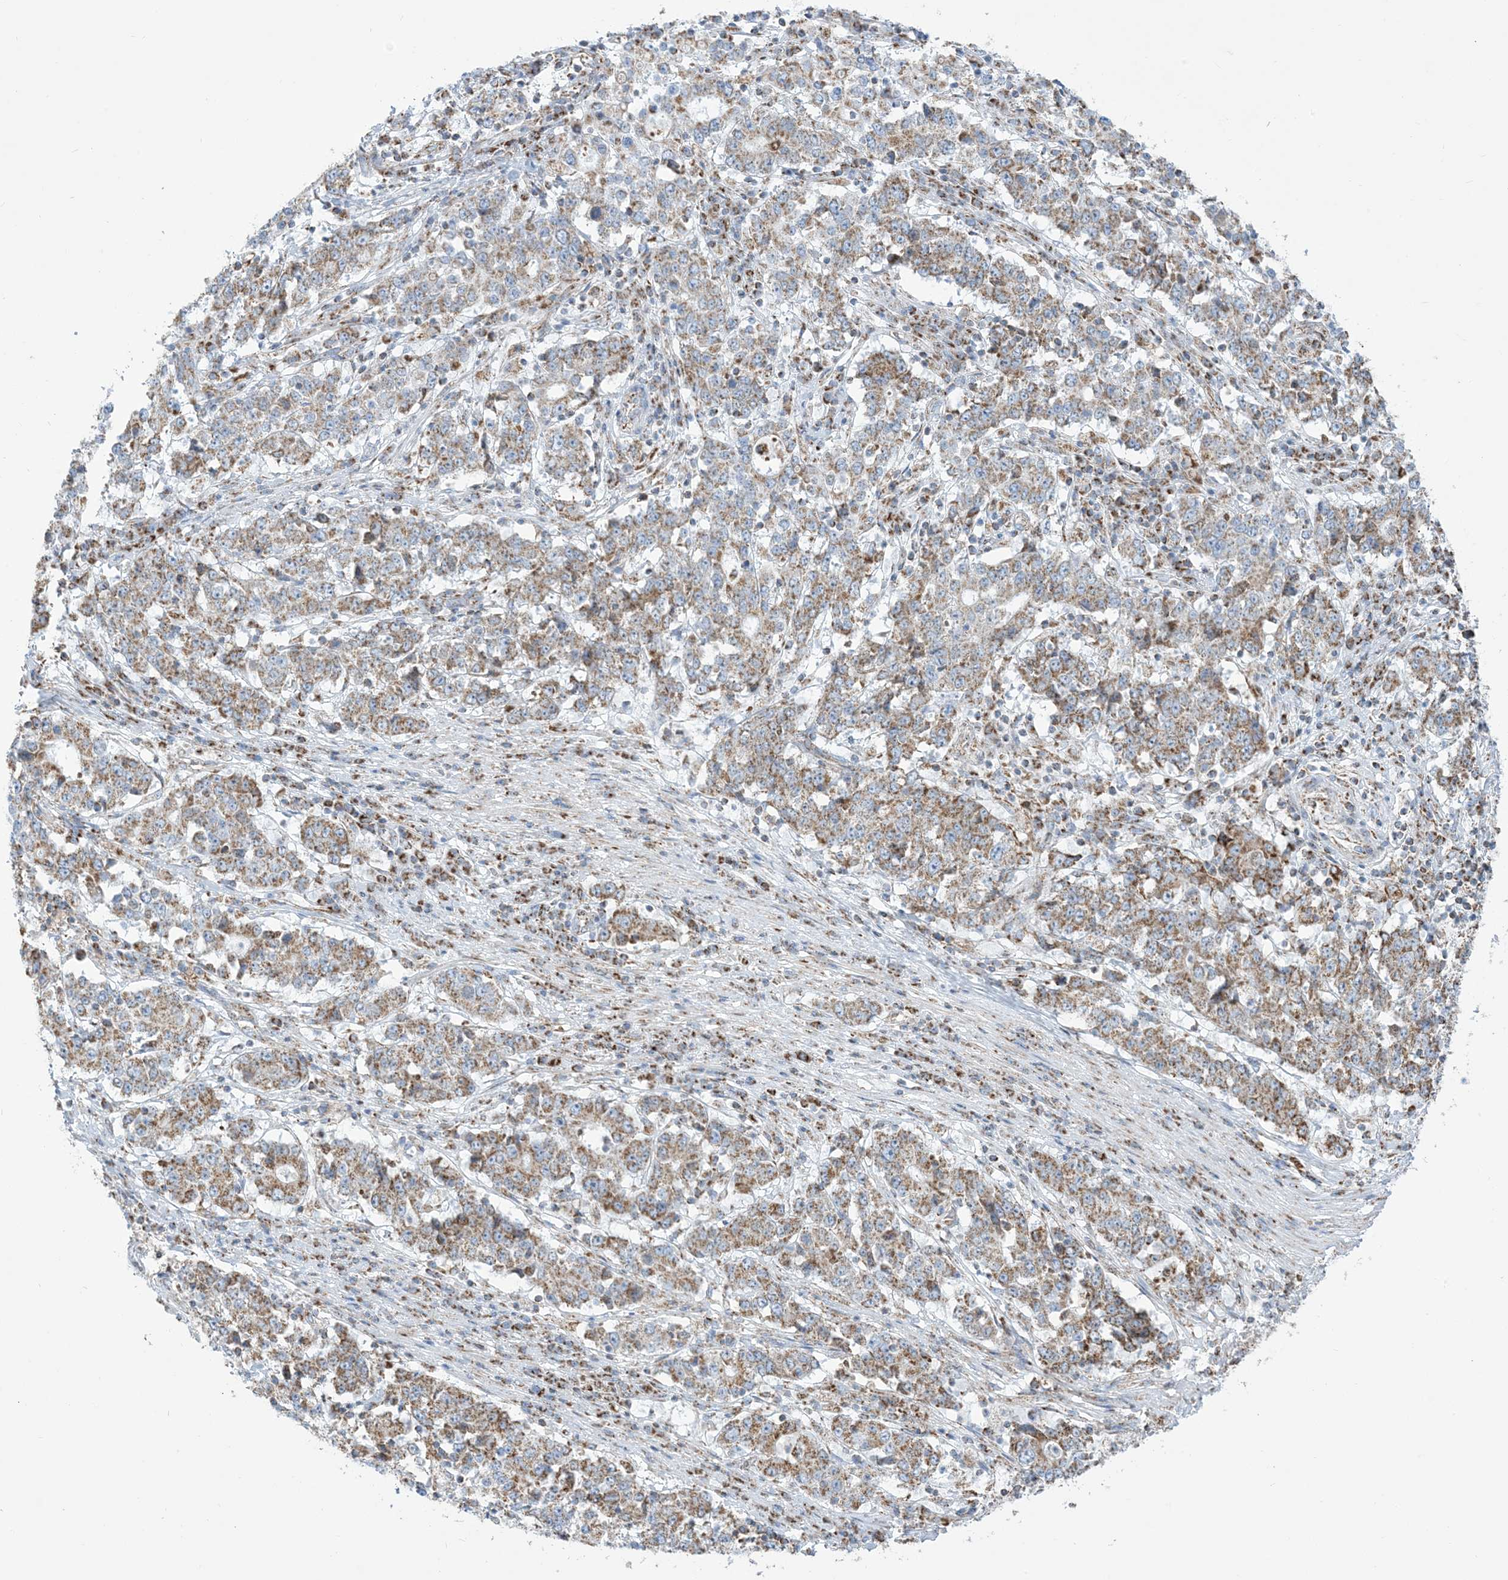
{"staining": {"intensity": "moderate", "quantity": ">75%", "location": "cytoplasmic/membranous"}, "tissue": "stomach cancer", "cell_type": "Tumor cells", "image_type": "cancer", "snomed": [{"axis": "morphology", "description": "Adenocarcinoma, NOS"}, {"axis": "topography", "description": "Stomach"}], "caption": "A micrograph of human stomach adenocarcinoma stained for a protein displays moderate cytoplasmic/membranous brown staining in tumor cells.", "gene": "SAMM50", "patient": {"sex": "male", "age": 59}}